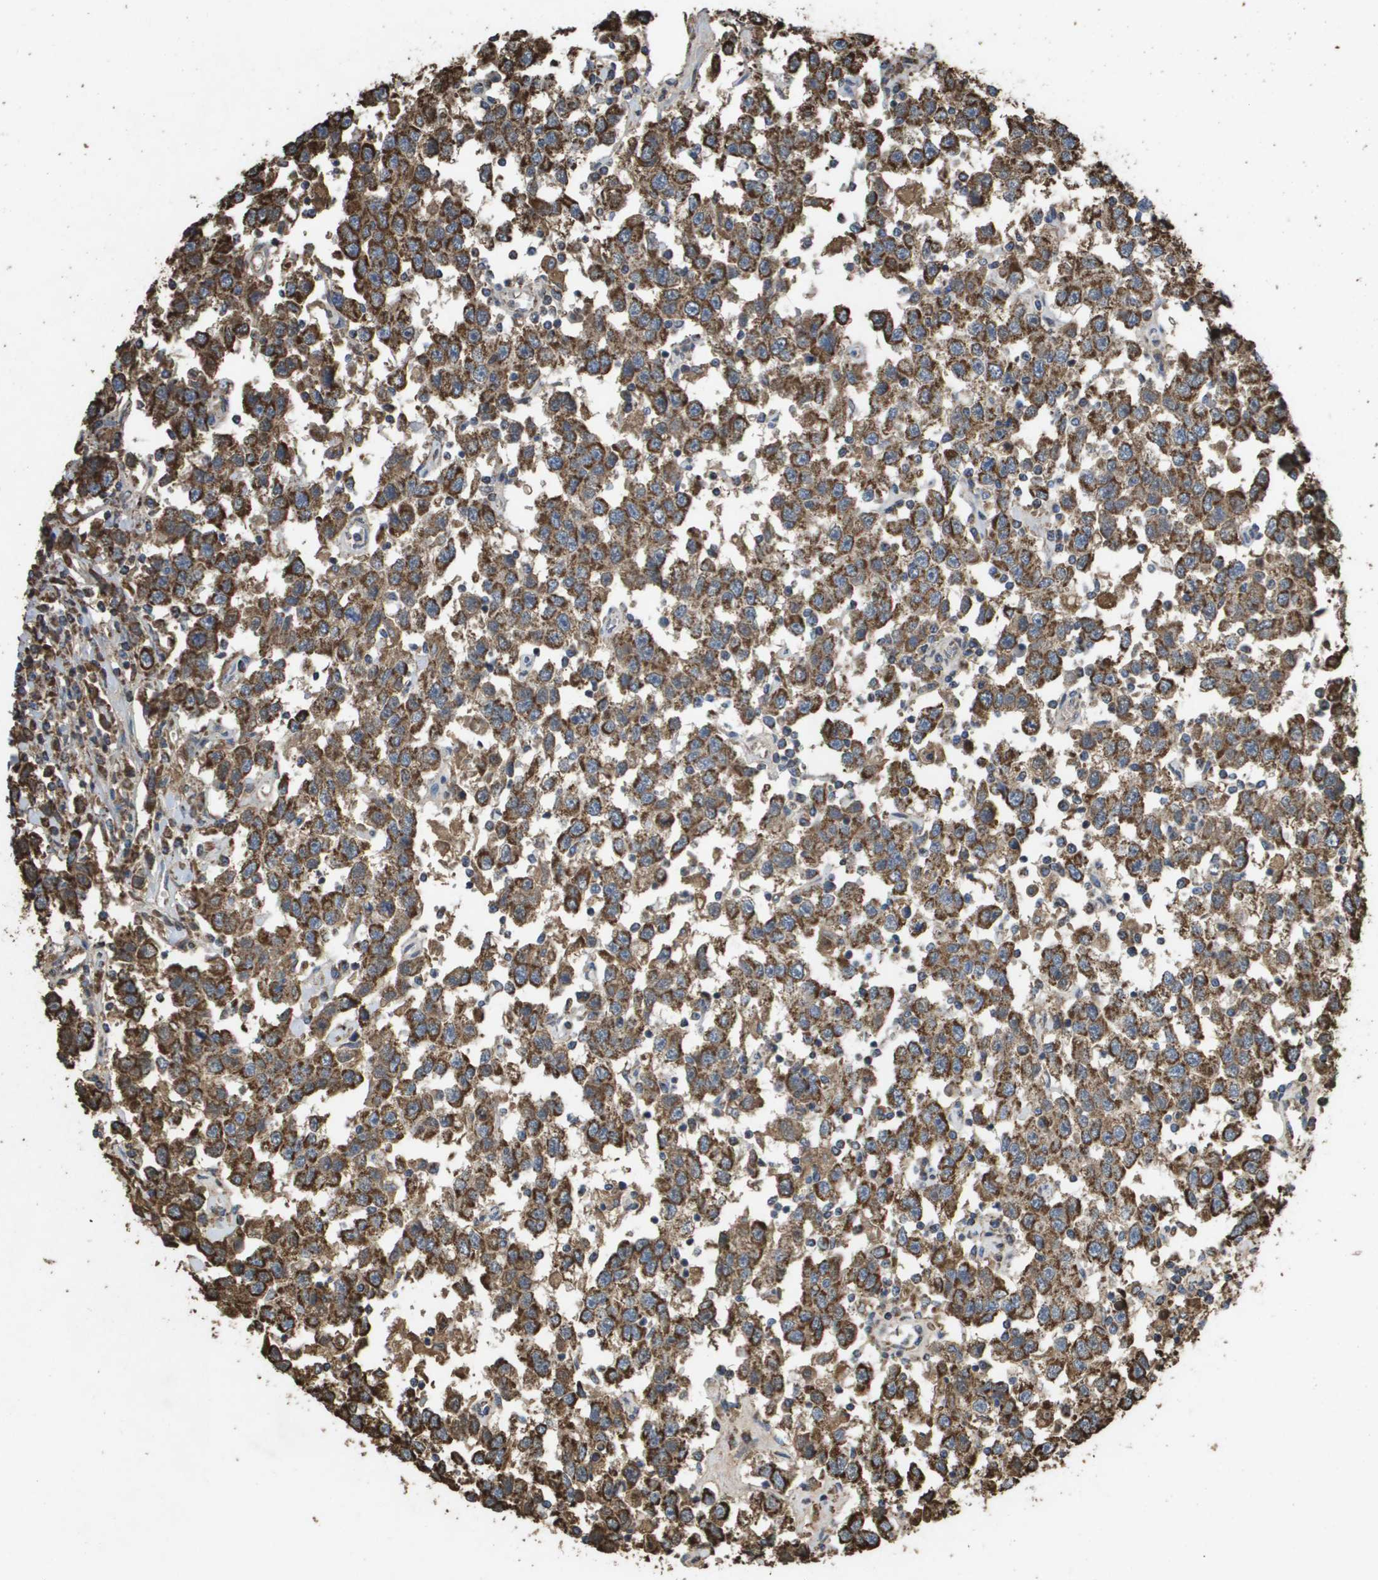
{"staining": {"intensity": "strong", "quantity": ">75%", "location": "cytoplasmic/membranous"}, "tissue": "testis cancer", "cell_type": "Tumor cells", "image_type": "cancer", "snomed": [{"axis": "morphology", "description": "Seminoma, NOS"}, {"axis": "topography", "description": "Testis"}], "caption": "This histopathology image reveals immunohistochemistry (IHC) staining of testis cancer, with high strong cytoplasmic/membranous positivity in approximately >75% of tumor cells.", "gene": "HSPE1", "patient": {"sex": "male", "age": 41}}